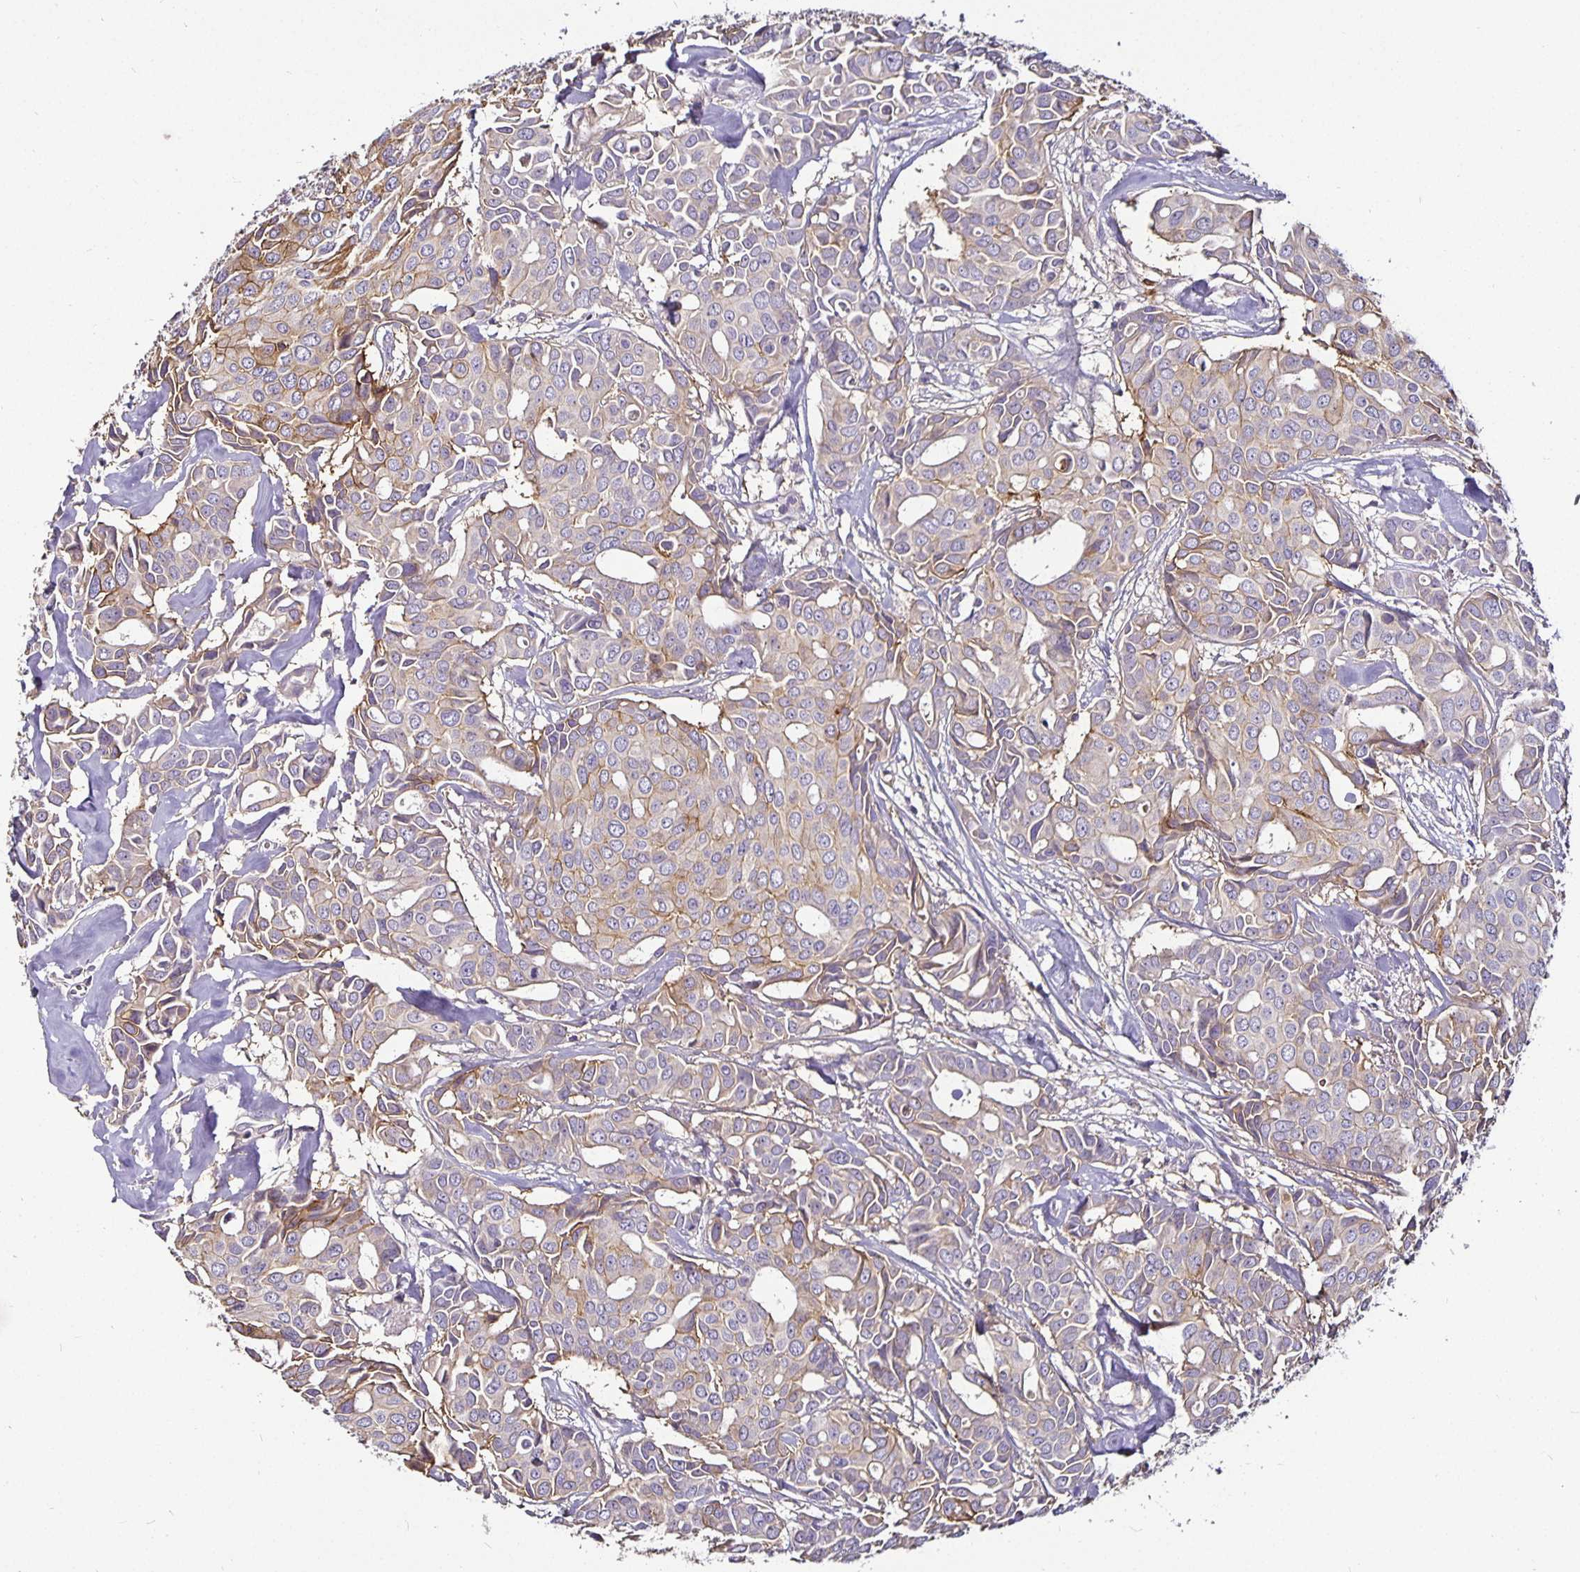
{"staining": {"intensity": "moderate", "quantity": "<25%", "location": "cytoplasmic/membranous"}, "tissue": "breast cancer", "cell_type": "Tumor cells", "image_type": "cancer", "snomed": [{"axis": "morphology", "description": "Duct carcinoma"}, {"axis": "topography", "description": "Breast"}], "caption": "Immunohistochemical staining of human breast cancer displays moderate cytoplasmic/membranous protein expression in approximately <25% of tumor cells.", "gene": "CA12", "patient": {"sex": "female", "age": 54}}